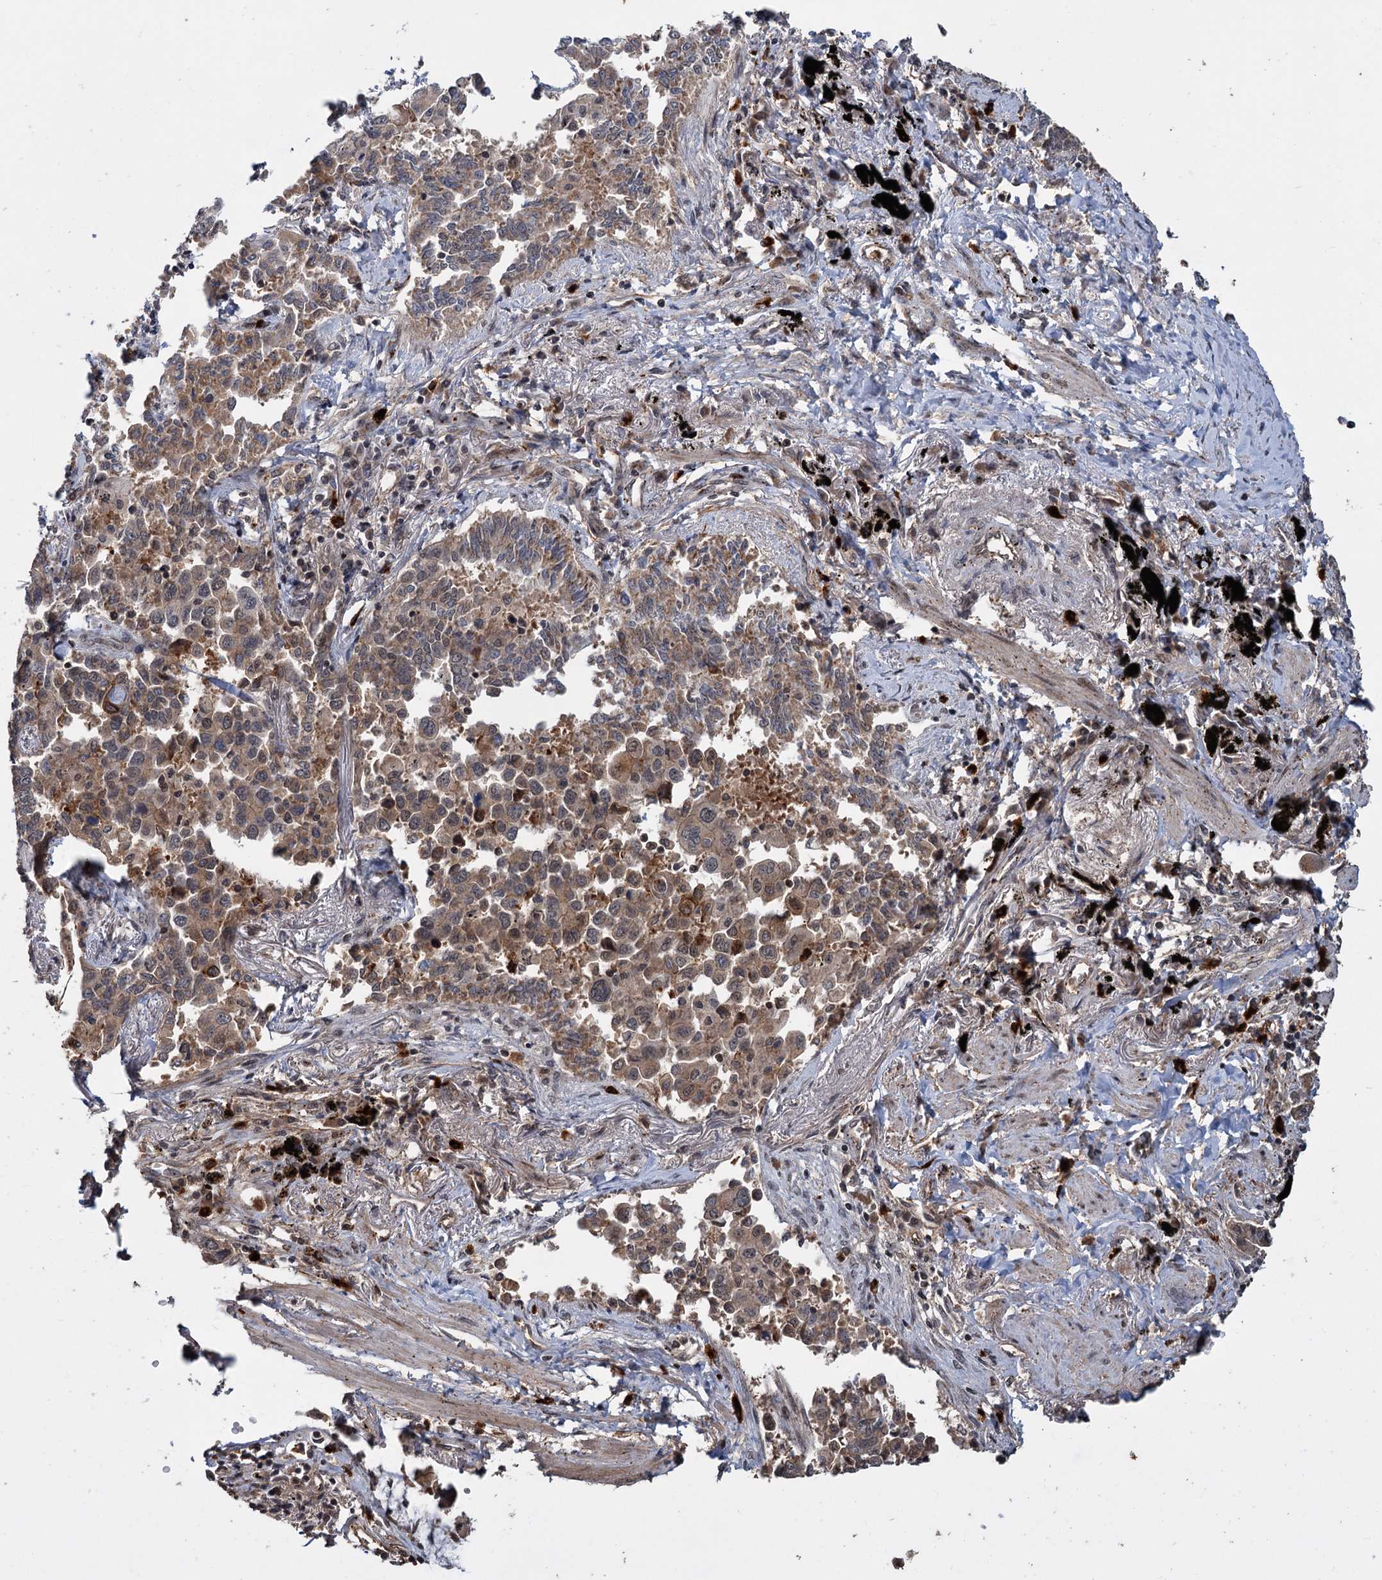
{"staining": {"intensity": "moderate", "quantity": ">75%", "location": "cytoplasmic/membranous"}, "tissue": "lung cancer", "cell_type": "Tumor cells", "image_type": "cancer", "snomed": [{"axis": "morphology", "description": "Adenocarcinoma, NOS"}, {"axis": "topography", "description": "Lung"}], "caption": "Moderate cytoplasmic/membranous protein expression is appreciated in approximately >75% of tumor cells in adenocarcinoma (lung).", "gene": "KANSL2", "patient": {"sex": "male", "age": 67}}